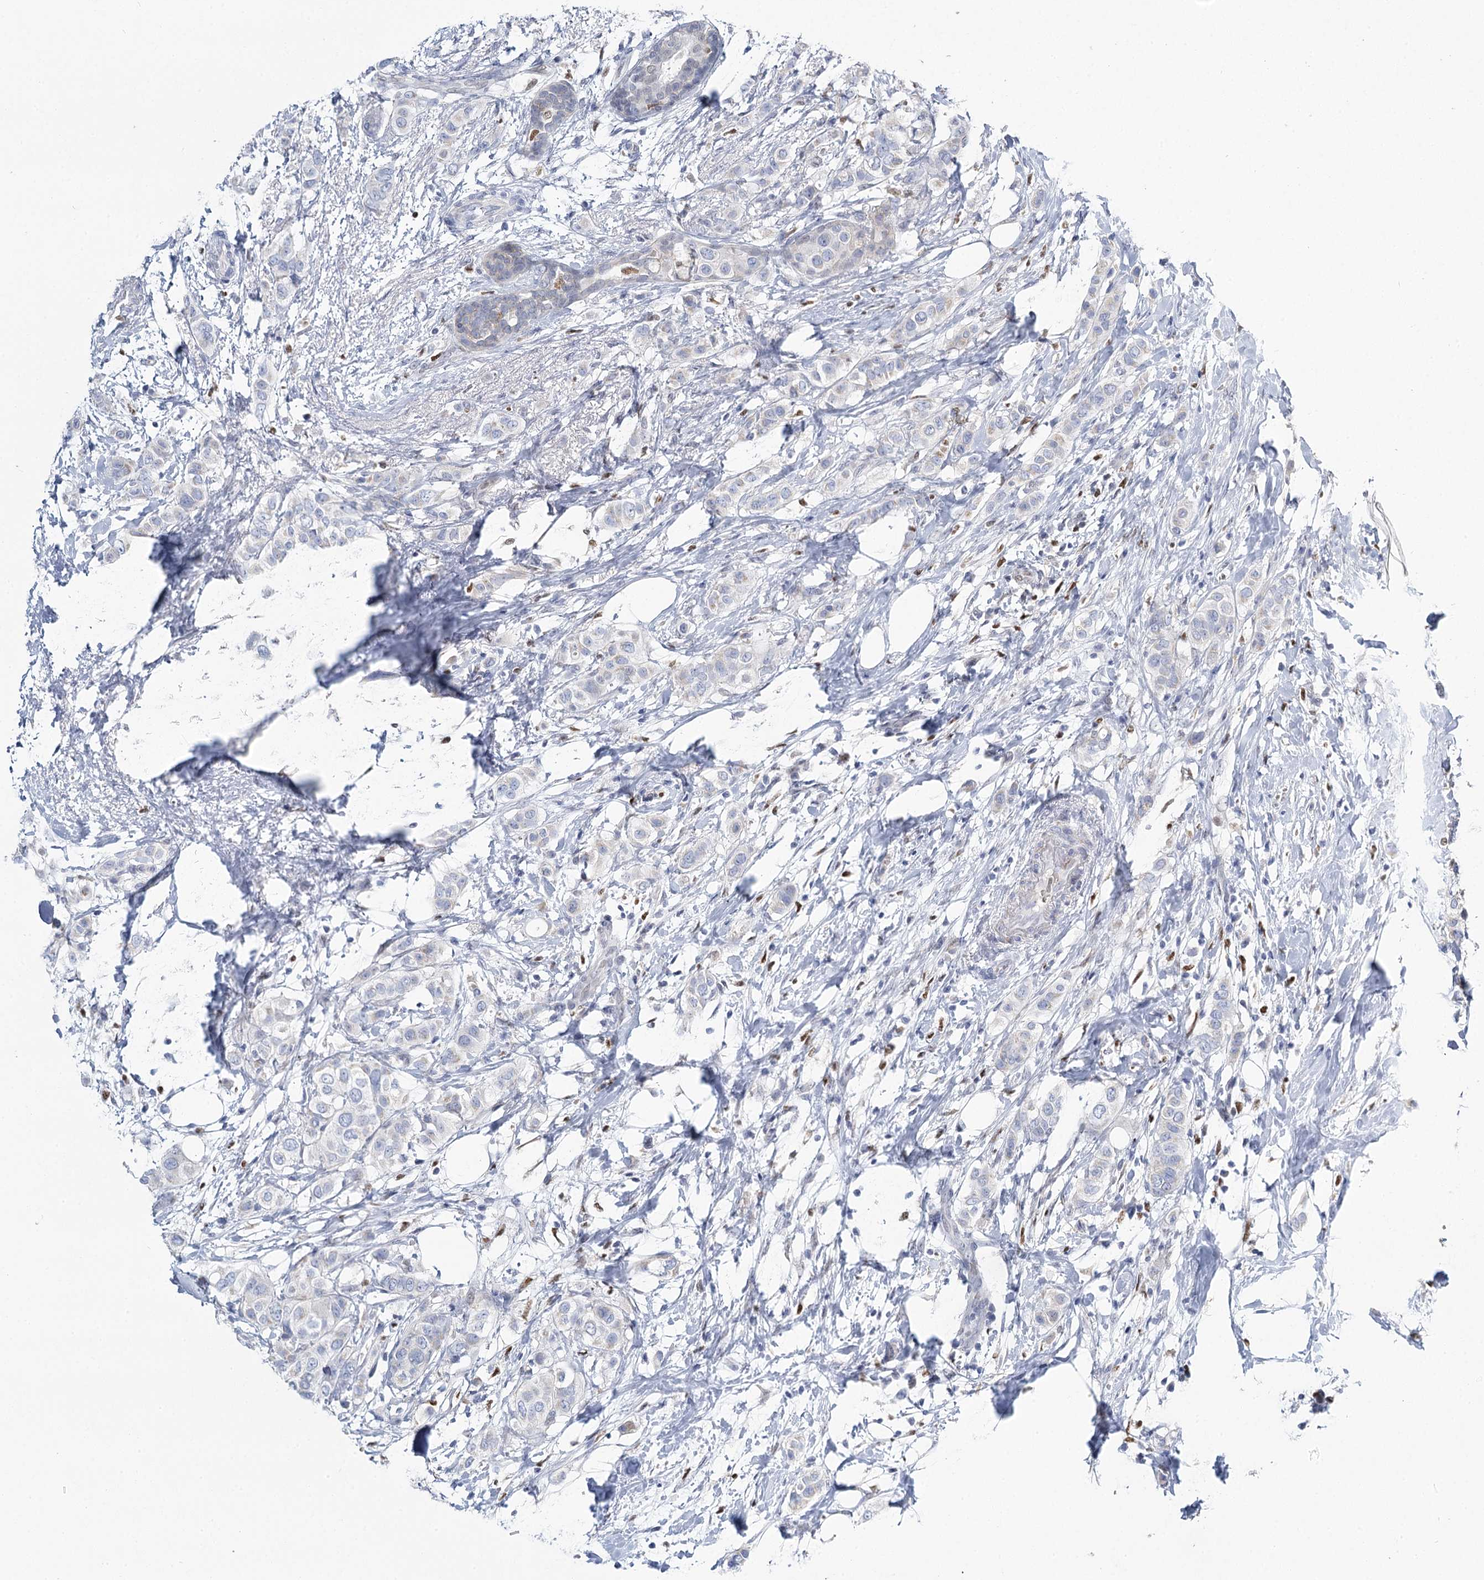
{"staining": {"intensity": "negative", "quantity": "none", "location": "none"}, "tissue": "breast cancer", "cell_type": "Tumor cells", "image_type": "cancer", "snomed": [{"axis": "morphology", "description": "Lobular carcinoma"}, {"axis": "topography", "description": "Breast"}], "caption": "Protein analysis of breast lobular carcinoma reveals no significant positivity in tumor cells. (Stains: DAB (3,3'-diaminobenzidine) immunohistochemistry (IHC) with hematoxylin counter stain, Microscopy: brightfield microscopy at high magnification).", "gene": "IGSF3", "patient": {"sex": "female", "age": 51}}